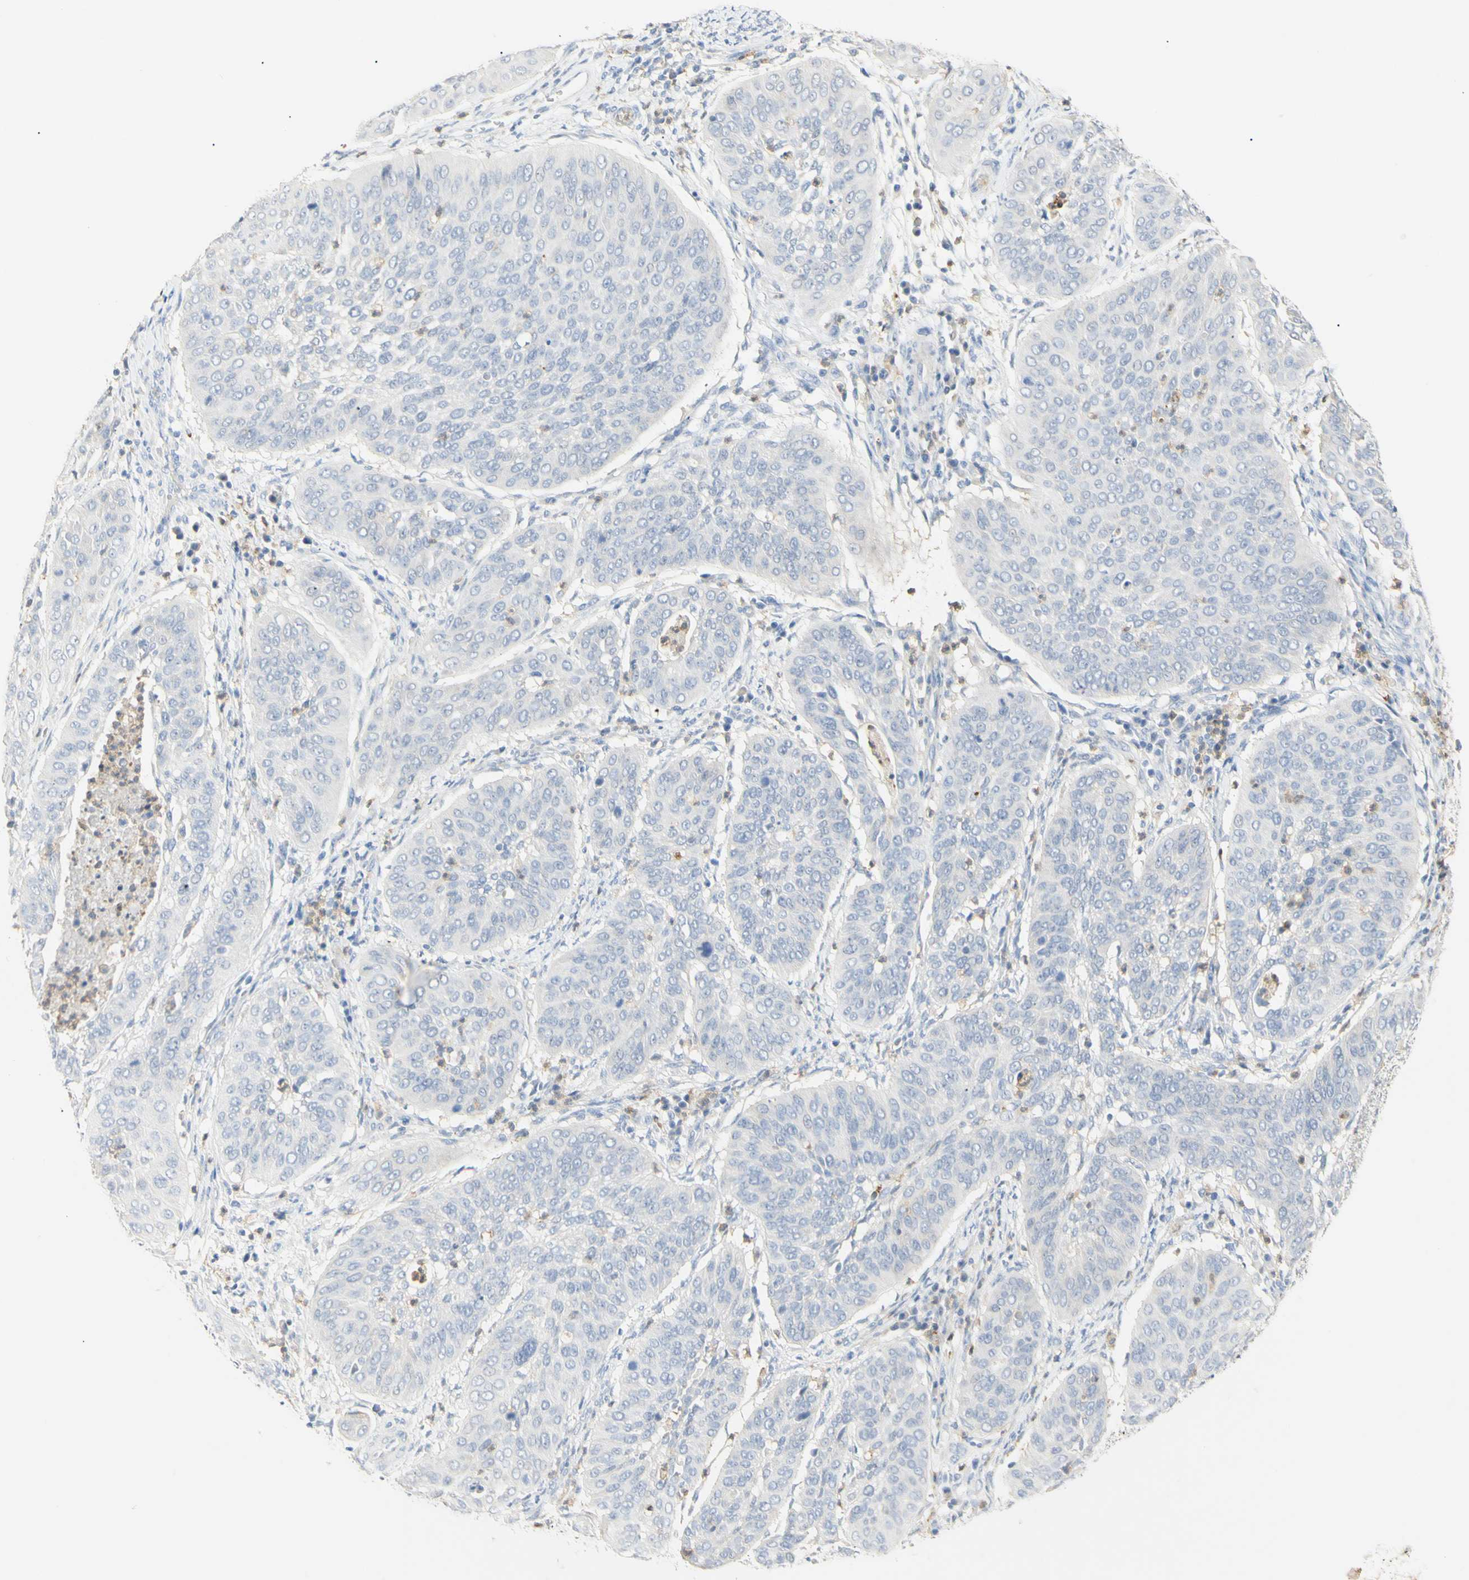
{"staining": {"intensity": "negative", "quantity": "none", "location": "none"}, "tissue": "cervical cancer", "cell_type": "Tumor cells", "image_type": "cancer", "snomed": [{"axis": "morphology", "description": "Normal tissue, NOS"}, {"axis": "morphology", "description": "Squamous cell carcinoma, NOS"}, {"axis": "topography", "description": "Cervix"}], "caption": "Squamous cell carcinoma (cervical) stained for a protein using immunohistochemistry displays no staining tumor cells.", "gene": "B4GALNT3", "patient": {"sex": "female", "age": 39}}